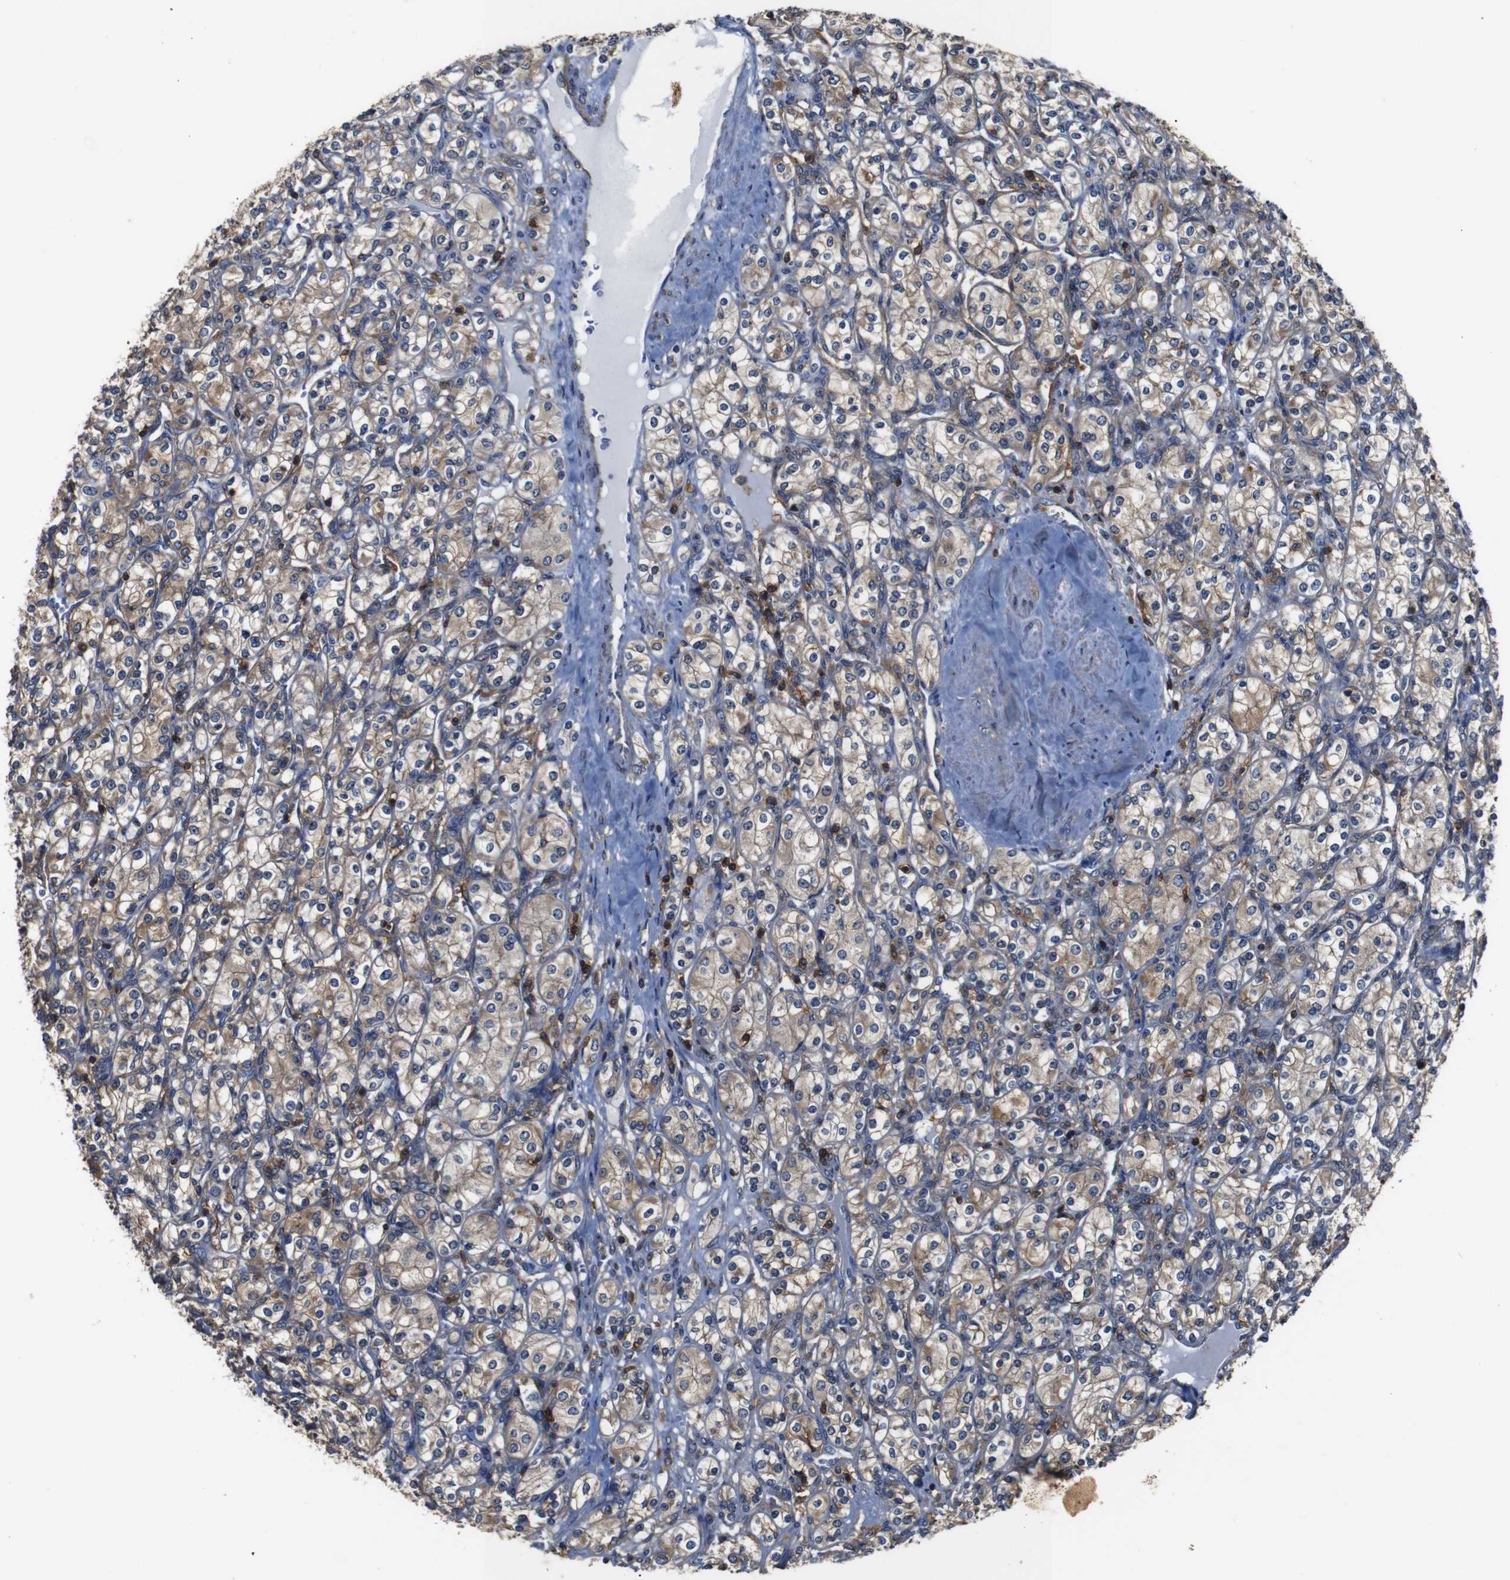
{"staining": {"intensity": "moderate", "quantity": ">75%", "location": "cytoplasmic/membranous"}, "tissue": "renal cancer", "cell_type": "Tumor cells", "image_type": "cancer", "snomed": [{"axis": "morphology", "description": "Adenocarcinoma, NOS"}, {"axis": "topography", "description": "Kidney"}], "caption": "An image of human renal cancer stained for a protein shows moderate cytoplasmic/membranous brown staining in tumor cells. The staining is performed using DAB brown chromogen to label protein expression. The nuclei are counter-stained blue using hematoxylin.", "gene": "PI4KA", "patient": {"sex": "male", "age": 77}}